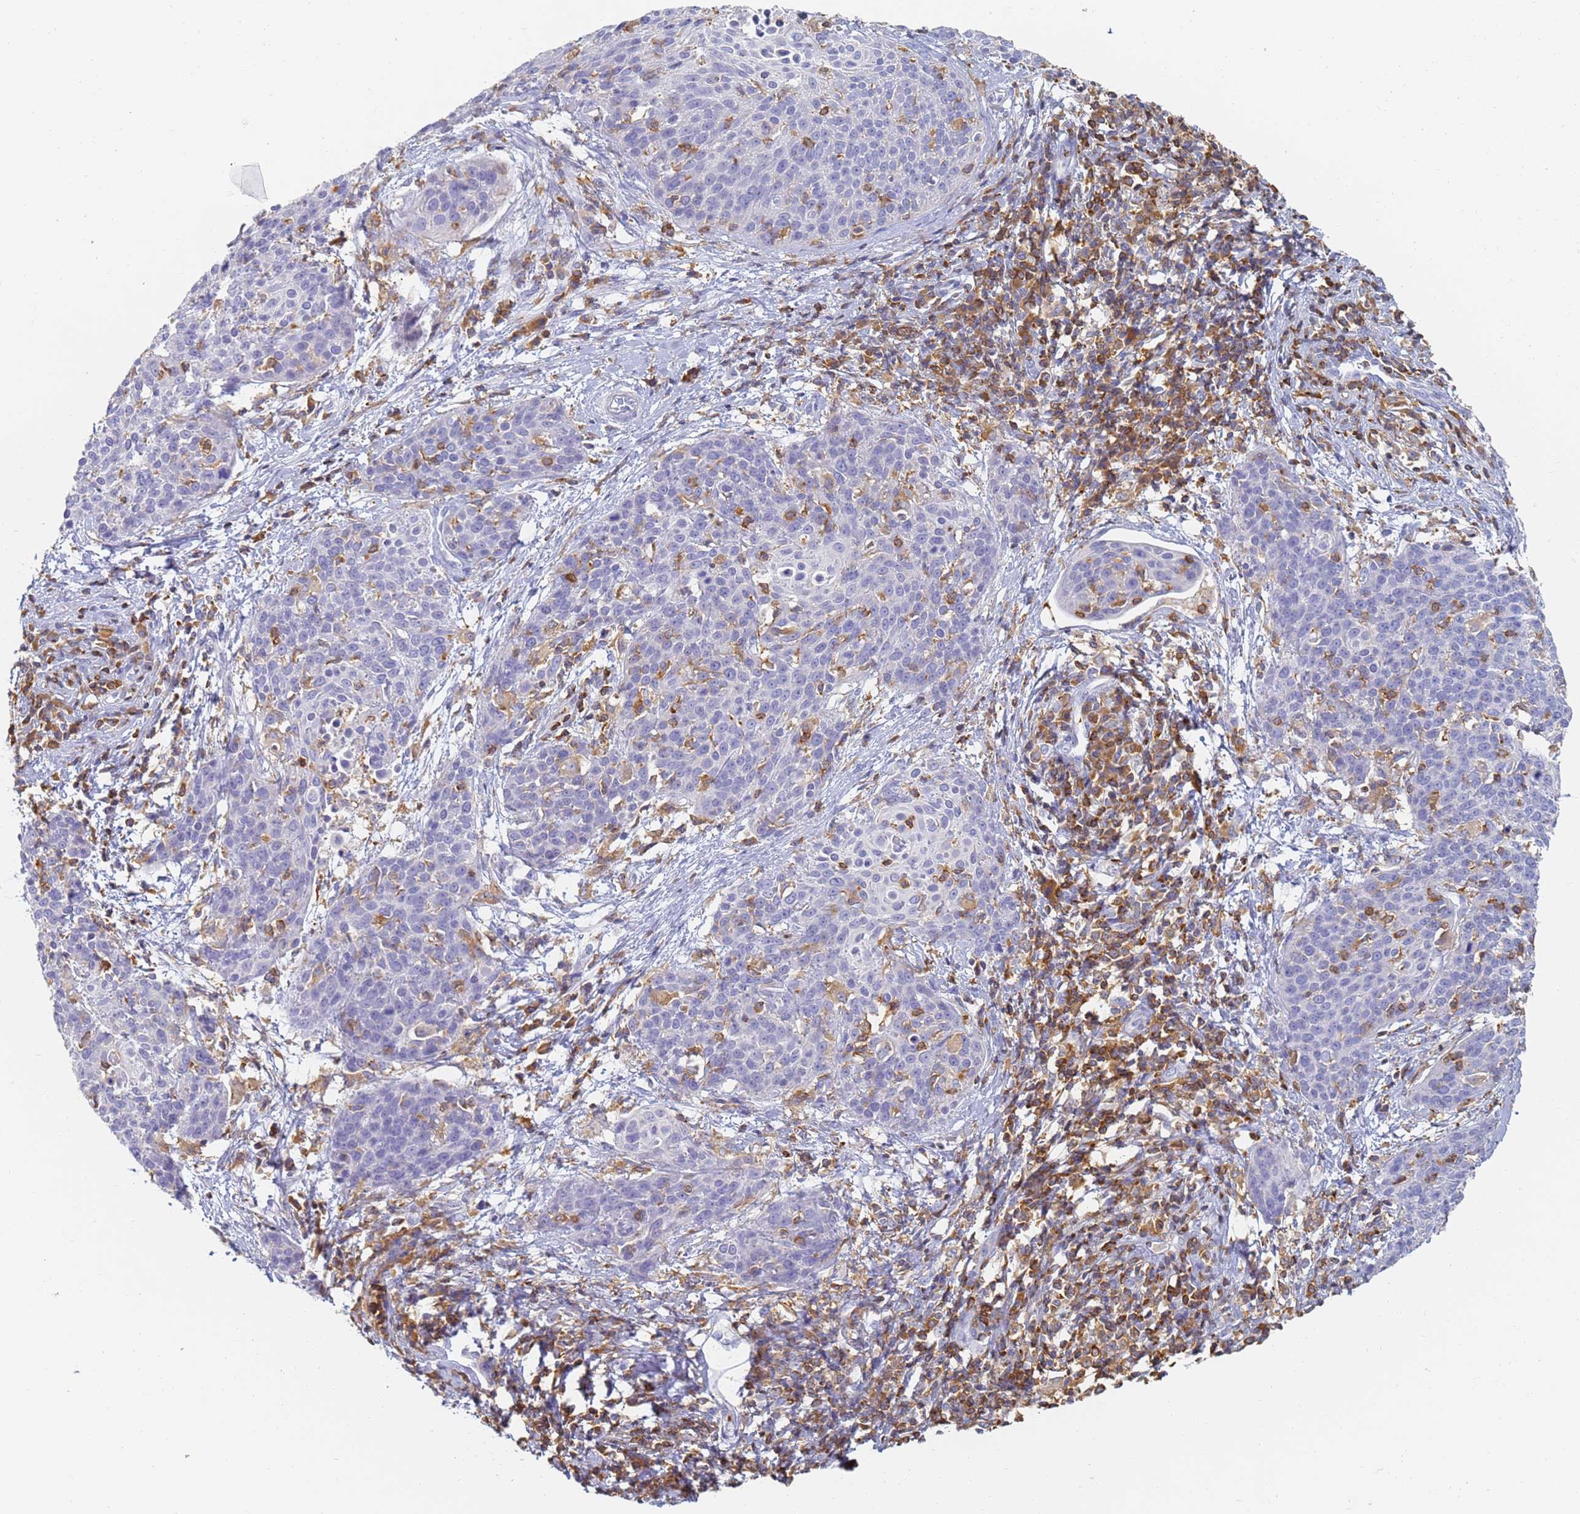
{"staining": {"intensity": "negative", "quantity": "none", "location": "none"}, "tissue": "cervical cancer", "cell_type": "Tumor cells", "image_type": "cancer", "snomed": [{"axis": "morphology", "description": "Squamous cell carcinoma, NOS"}, {"axis": "topography", "description": "Cervix"}], "caption": "Histopathology image shows no protein positivity in tumor cells of cervical squamous cell carcinoma tissue. Nuclei are stained in blue.", "gene": "BIN2", "patient": {"sex": "female", "age": 38}}